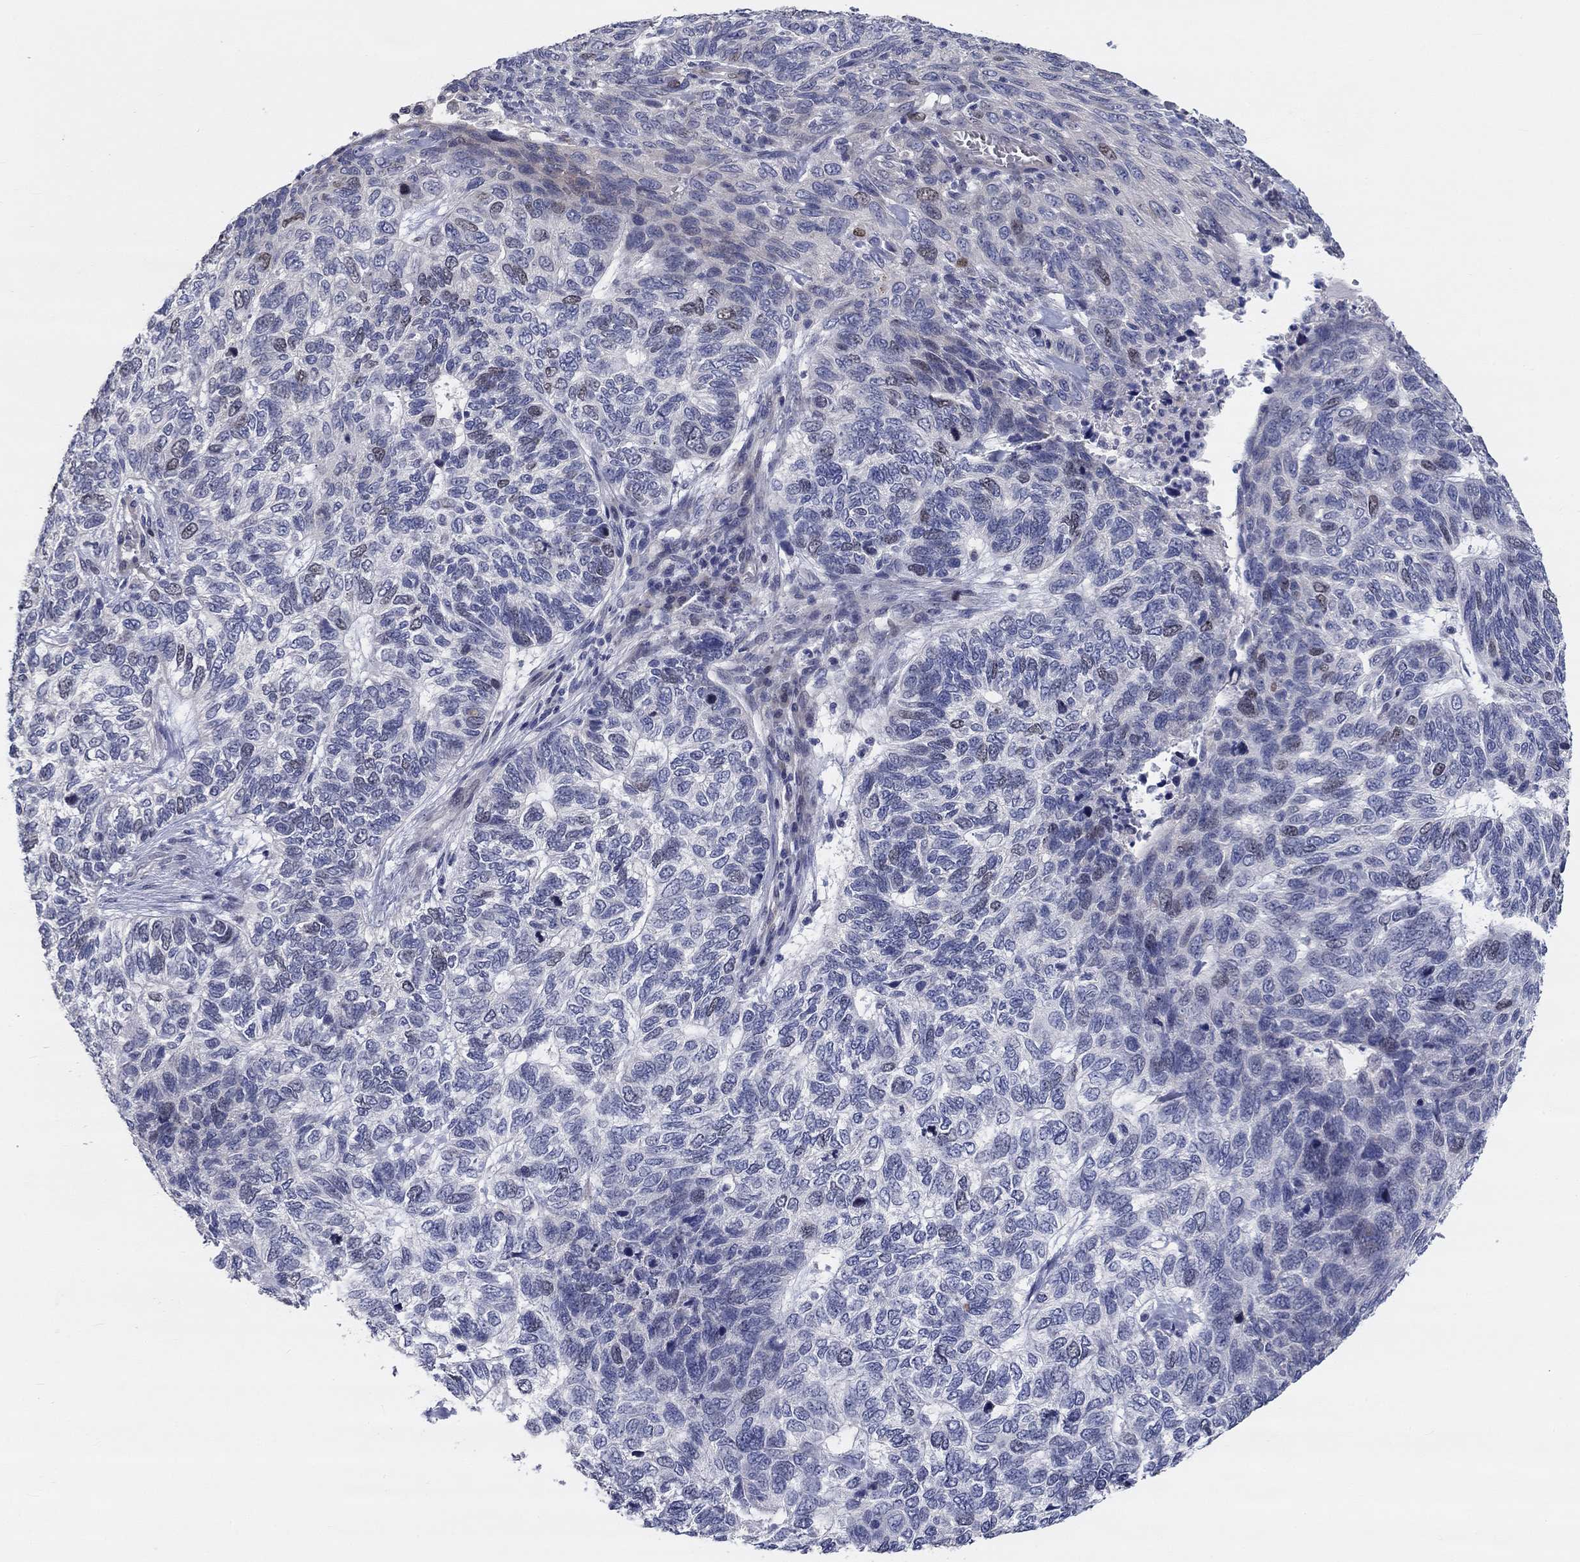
{"staining": {"intensity": "negative", "quantity": "none", "location": "none"}, "tissue": "skin cancer", "cell_type": "Tumor cells", "image_type": "cancer", "snomed": [{"axis": "morphology", "description": "Basal cell carcinoma"}, {"axis": "topography", "description": "Skin"}], "caption": "IHC of human skin cancer shows no expression in tumor cells.", "gene": "PRC1", "patient": {"sex": "female", "age": 65}}